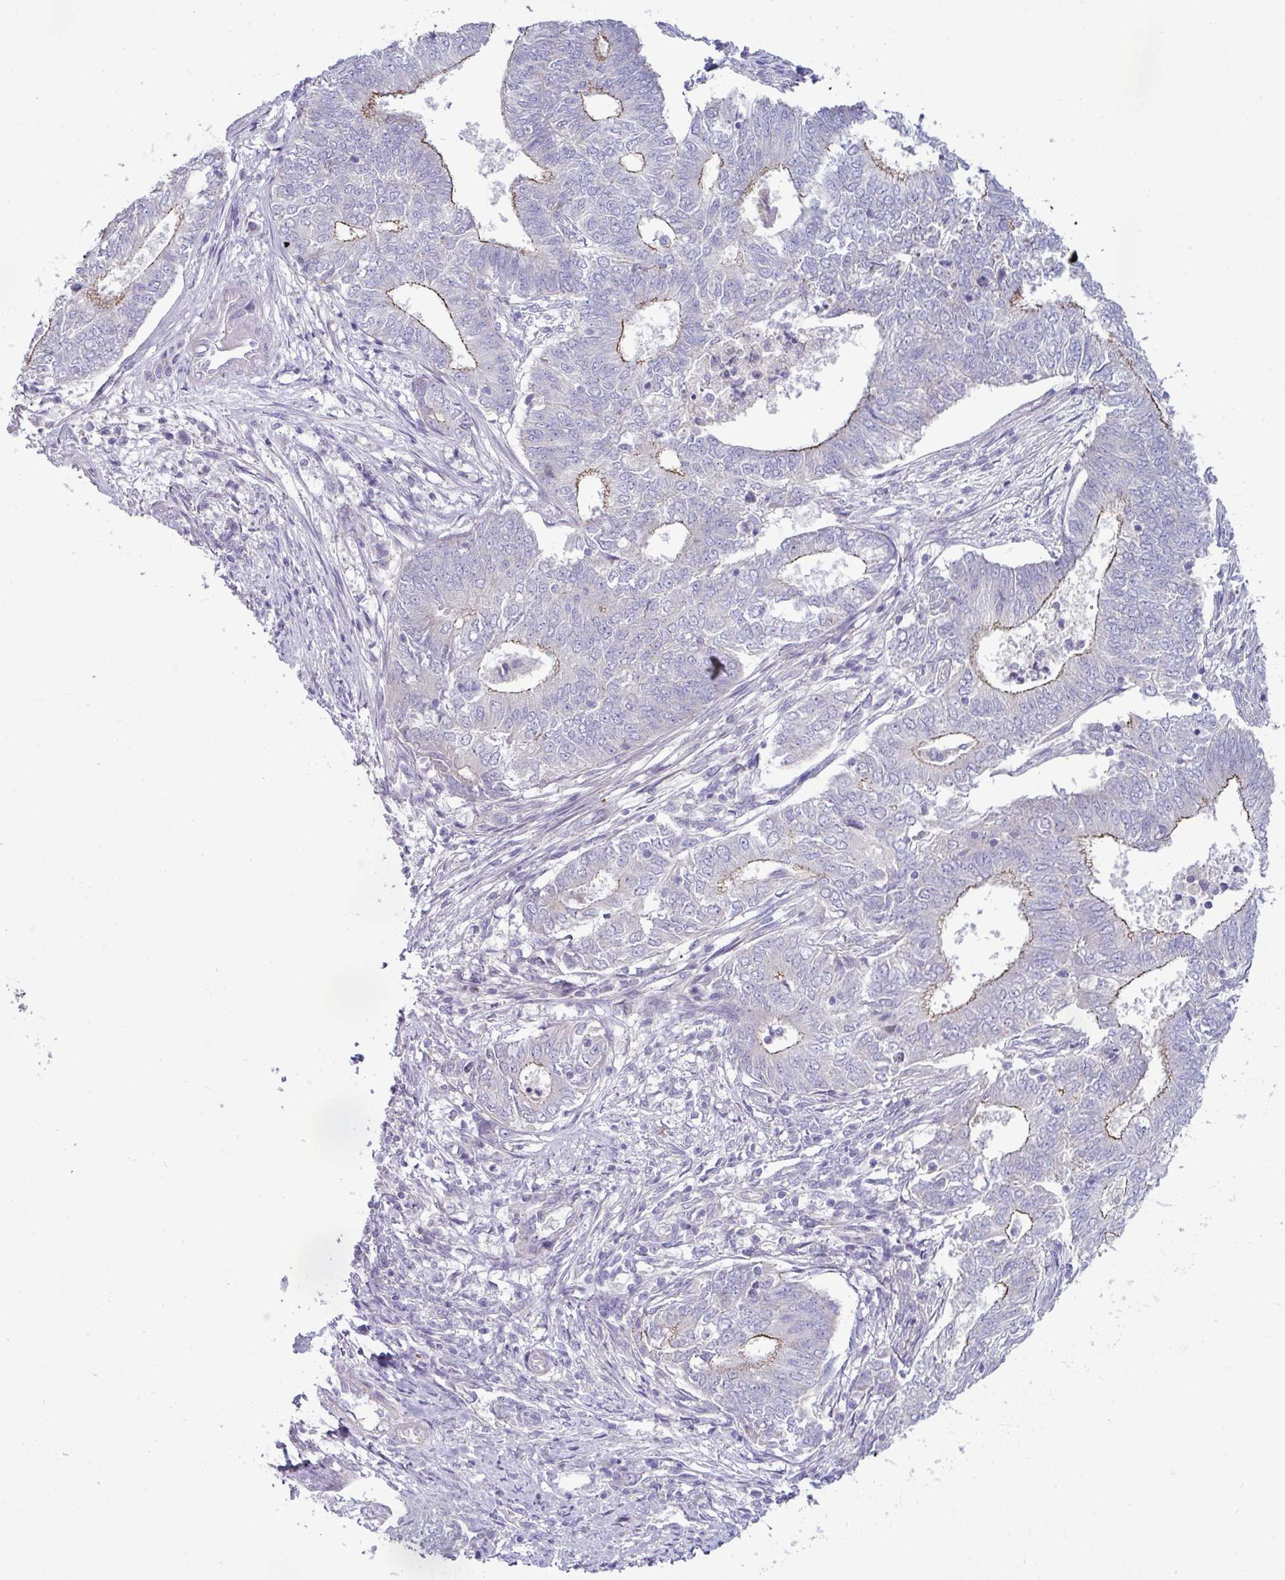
{"staining": {"intensity": "moderate", "quantity": "<25%", "location": "cytoplasmic/membranous"}, "tissue": "endometrial cancer", "cell_type": "Tumor cells", "image_type": "cancer", "snomed": [{"axis": "morphology", "description": "Adenocarcinoma, NOS"}, {"axis": "topography", "description": "Endometrium"}], "caption": "Endometrial cancer stained for a protein (brown) demonstrates moderate cytoplasmic/membranous positive positivity in approximately <25% of tumor cells.", "gene": "ACAP3", "patient": {"sex": "female", "age": 62}}